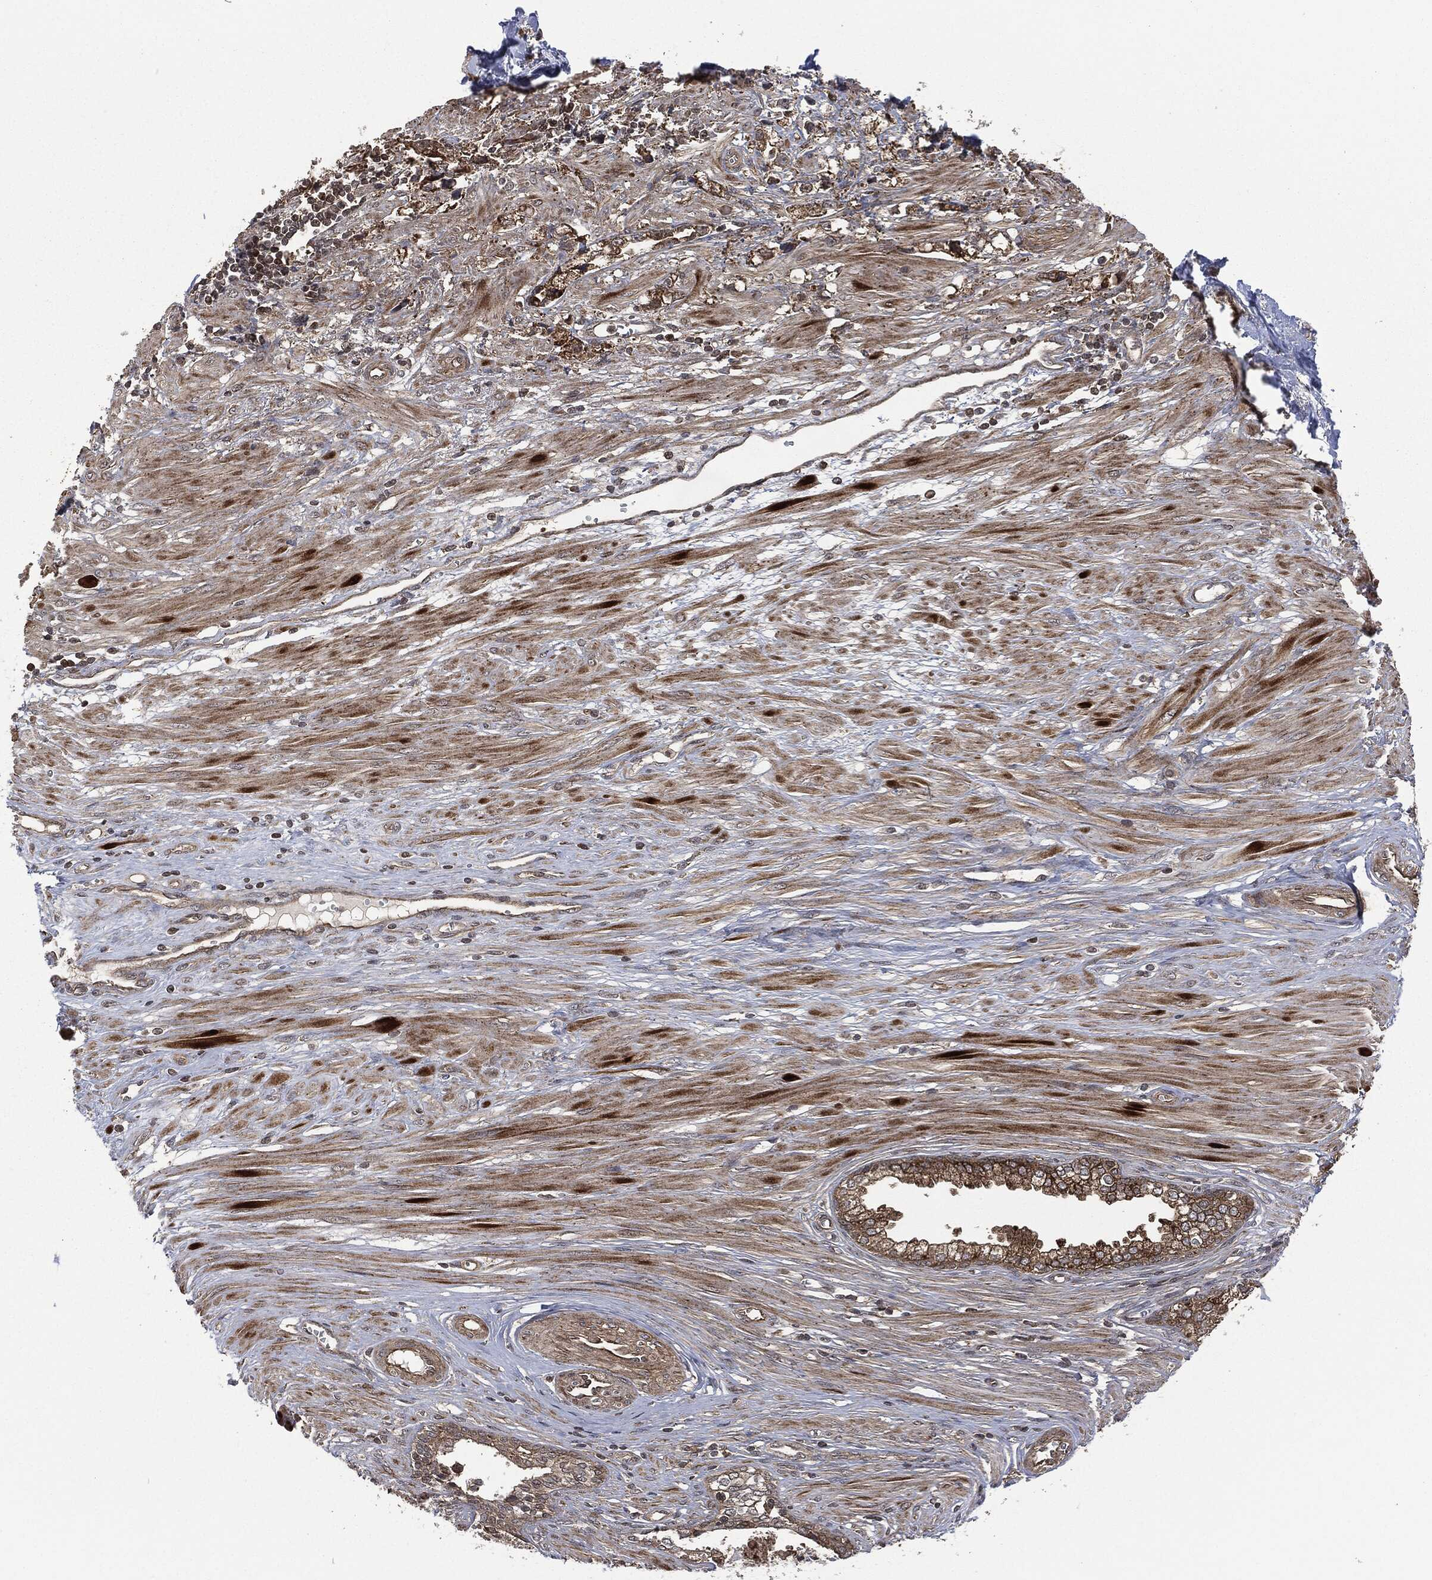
{"staining": {"intensity": "strong", "quantity": ">75%", "location": "cytoplasmic/membranous"}, "tissue": "prostate cancer", "cell_type": "Tumor cells", "image_type": "cancer", "snomed": [{"axis": "morphology", "description": "Adenocarcinoma, NOS"}, {"axis": "topography", "description": "Prostate and seminal vesicle, NOS"}, {"axis": "topography", "description": "Prostate"}], "caption": "This is a histology image of immunohistochemistry staining of prostate cancer (adenocarcinoma), which shows strong expression in the cytoplasmic/membranous of tumor cells.", "gene": "HRAS", "patient": {"sex": "male", "age": 79}}